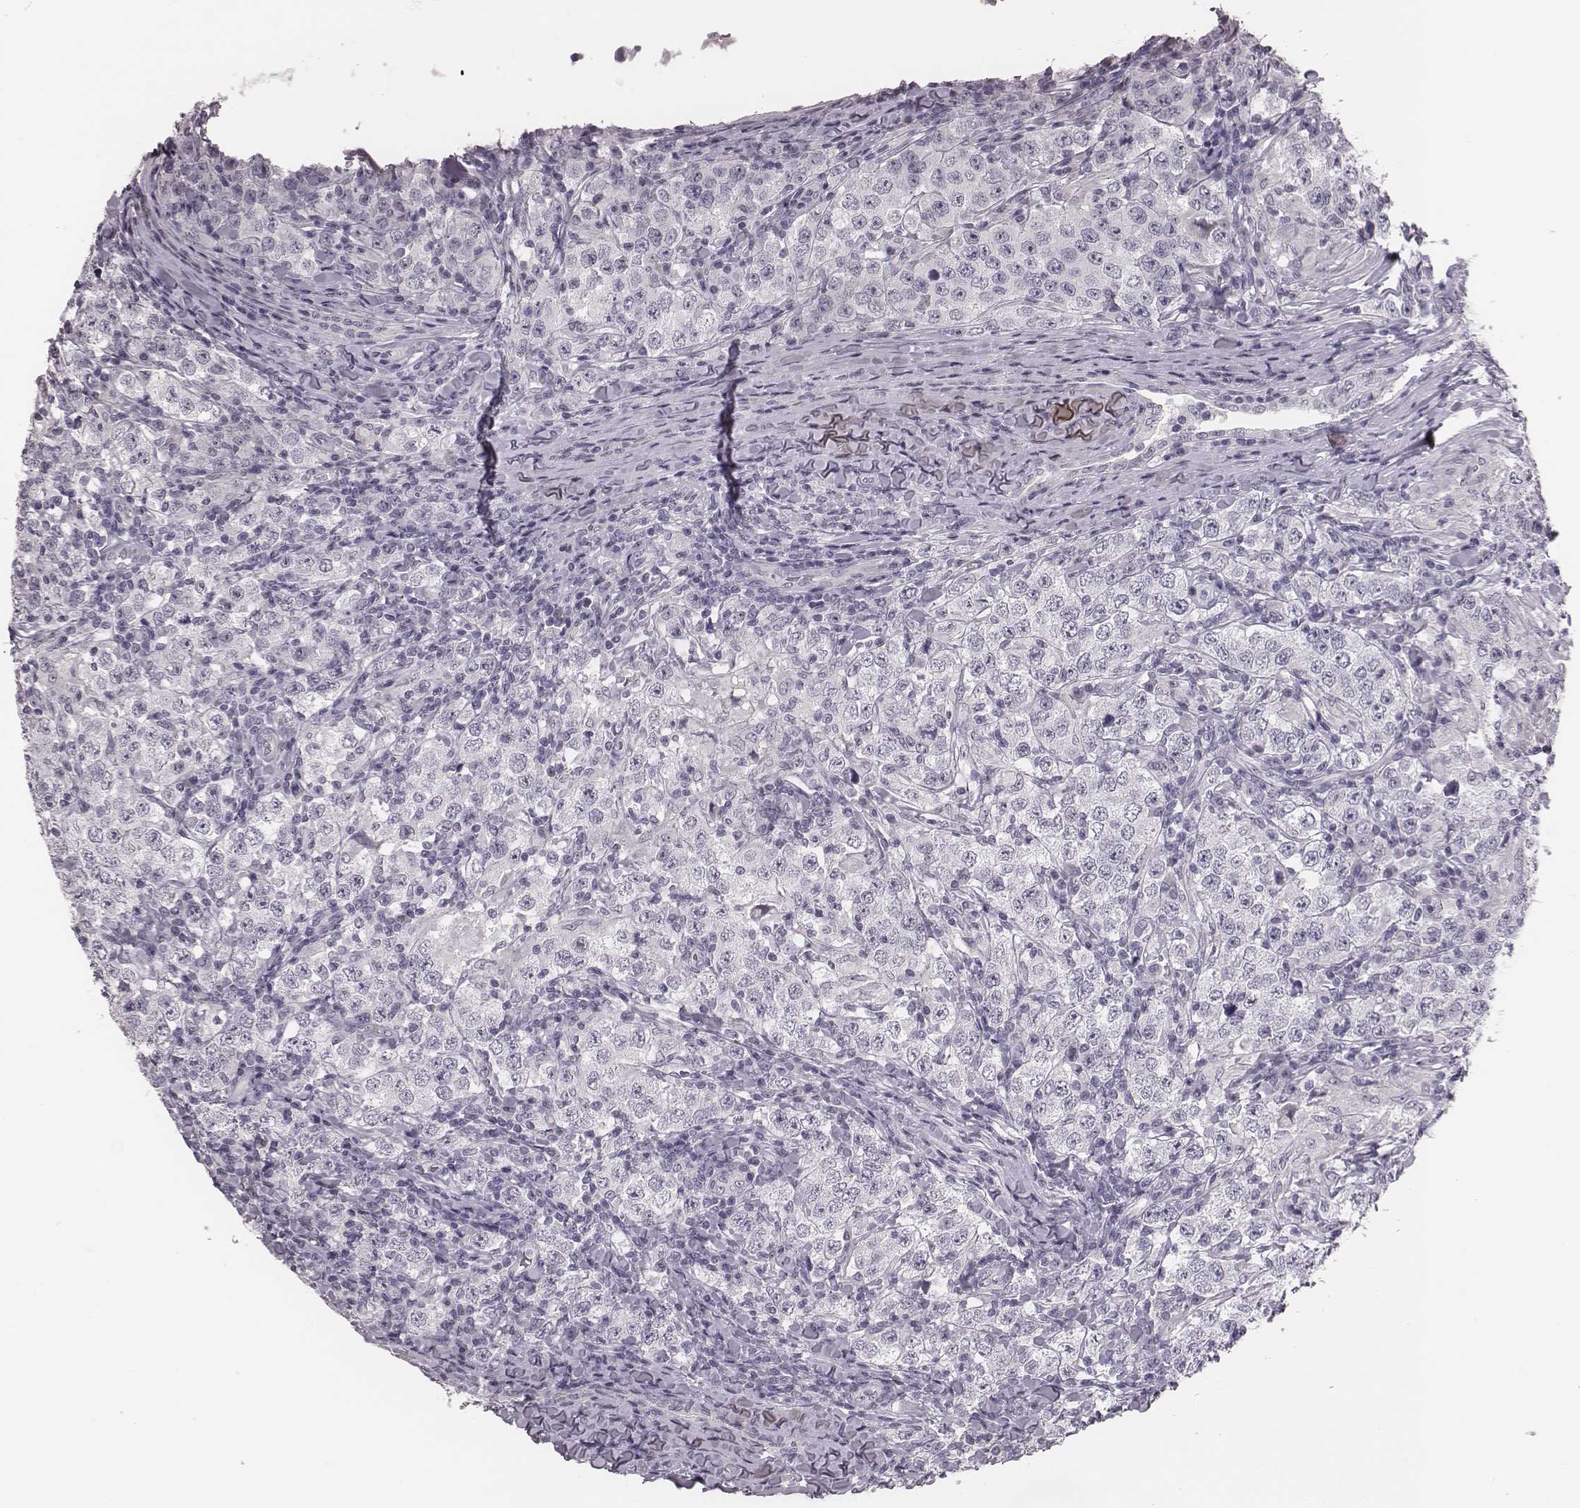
{"staining": {"intensity": "negative", "quantity": "none", "location": "none"}, "tissue": "testis cancer", "cell_type": "Tumor cells", "image_type": "cancer", "snomed": [{"axis": "morphology", "description": "Seminoma, NOS"}, {"axis": "morphology", "description": "Carcinoma, Embryonal, NOS"}, {"axis": "topography", "description": "Testis"}], "caption": "A histopathology image of testis embryonal carcinoma stained for a protein reveals no brown staining in tumor cells.", "gene": "CSHL1", "patient": {"sex": "male", "age": 41}}